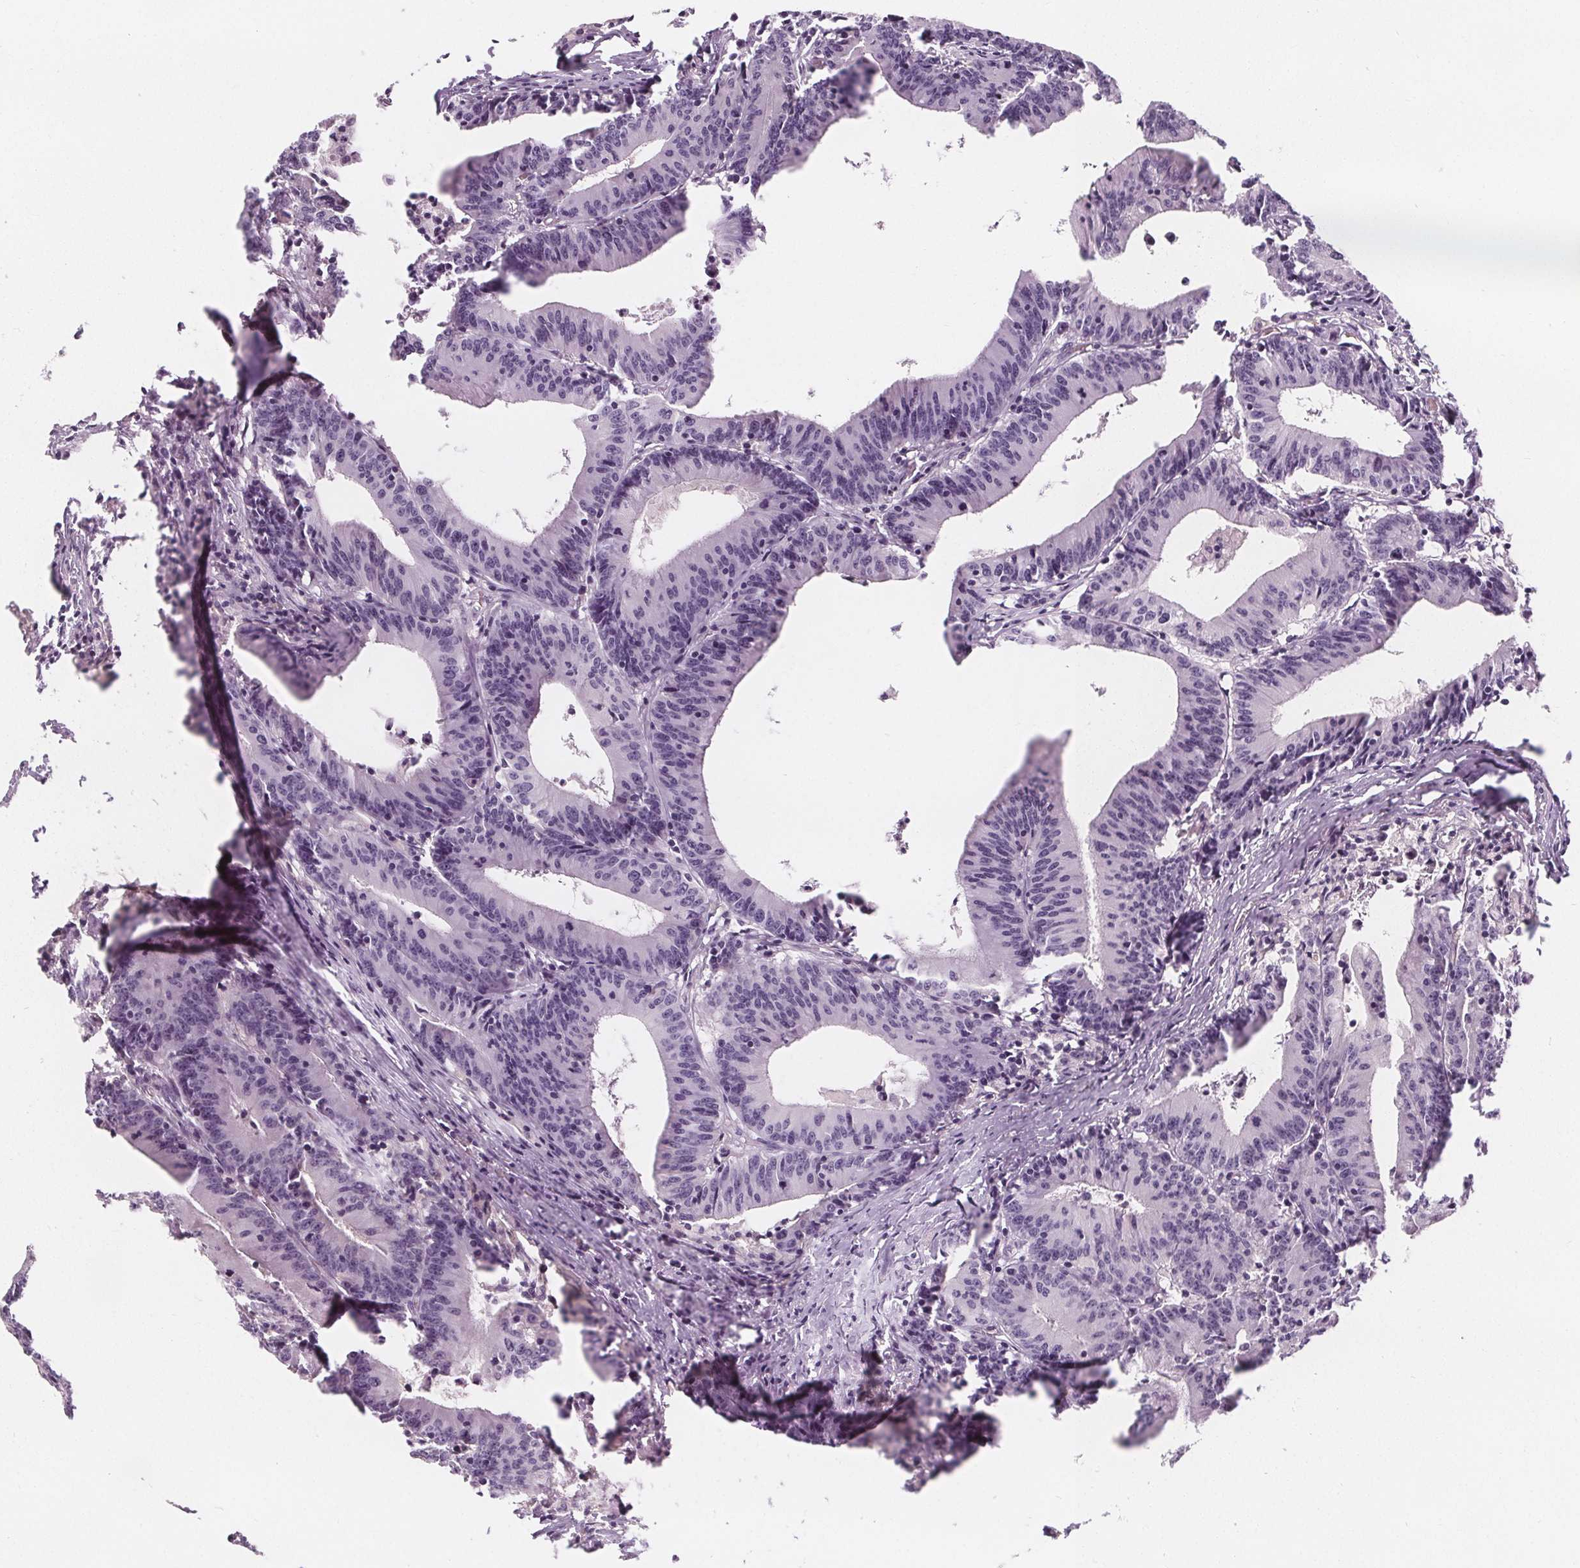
{"staining": {"intensity": "negative", "quantity": "none", "location": "none"}, "tissue": "colorectal cancer", "cell_type": "Tumor cells", "image_type": "cancer", "snomed": [{"axis": "morphology", "description": "Adenocarcinoma, NOS"}, {"axis": "topography", "description": "Colon"}], "caption": "Immunohistochemistry of human adenocarcinoma (colorectal) reveals no positivity in tumor cells. (DAB immunohistochemistry, high magnification).", "gene": "UGP2", "patient": {"sex": "female", "age": 78}}